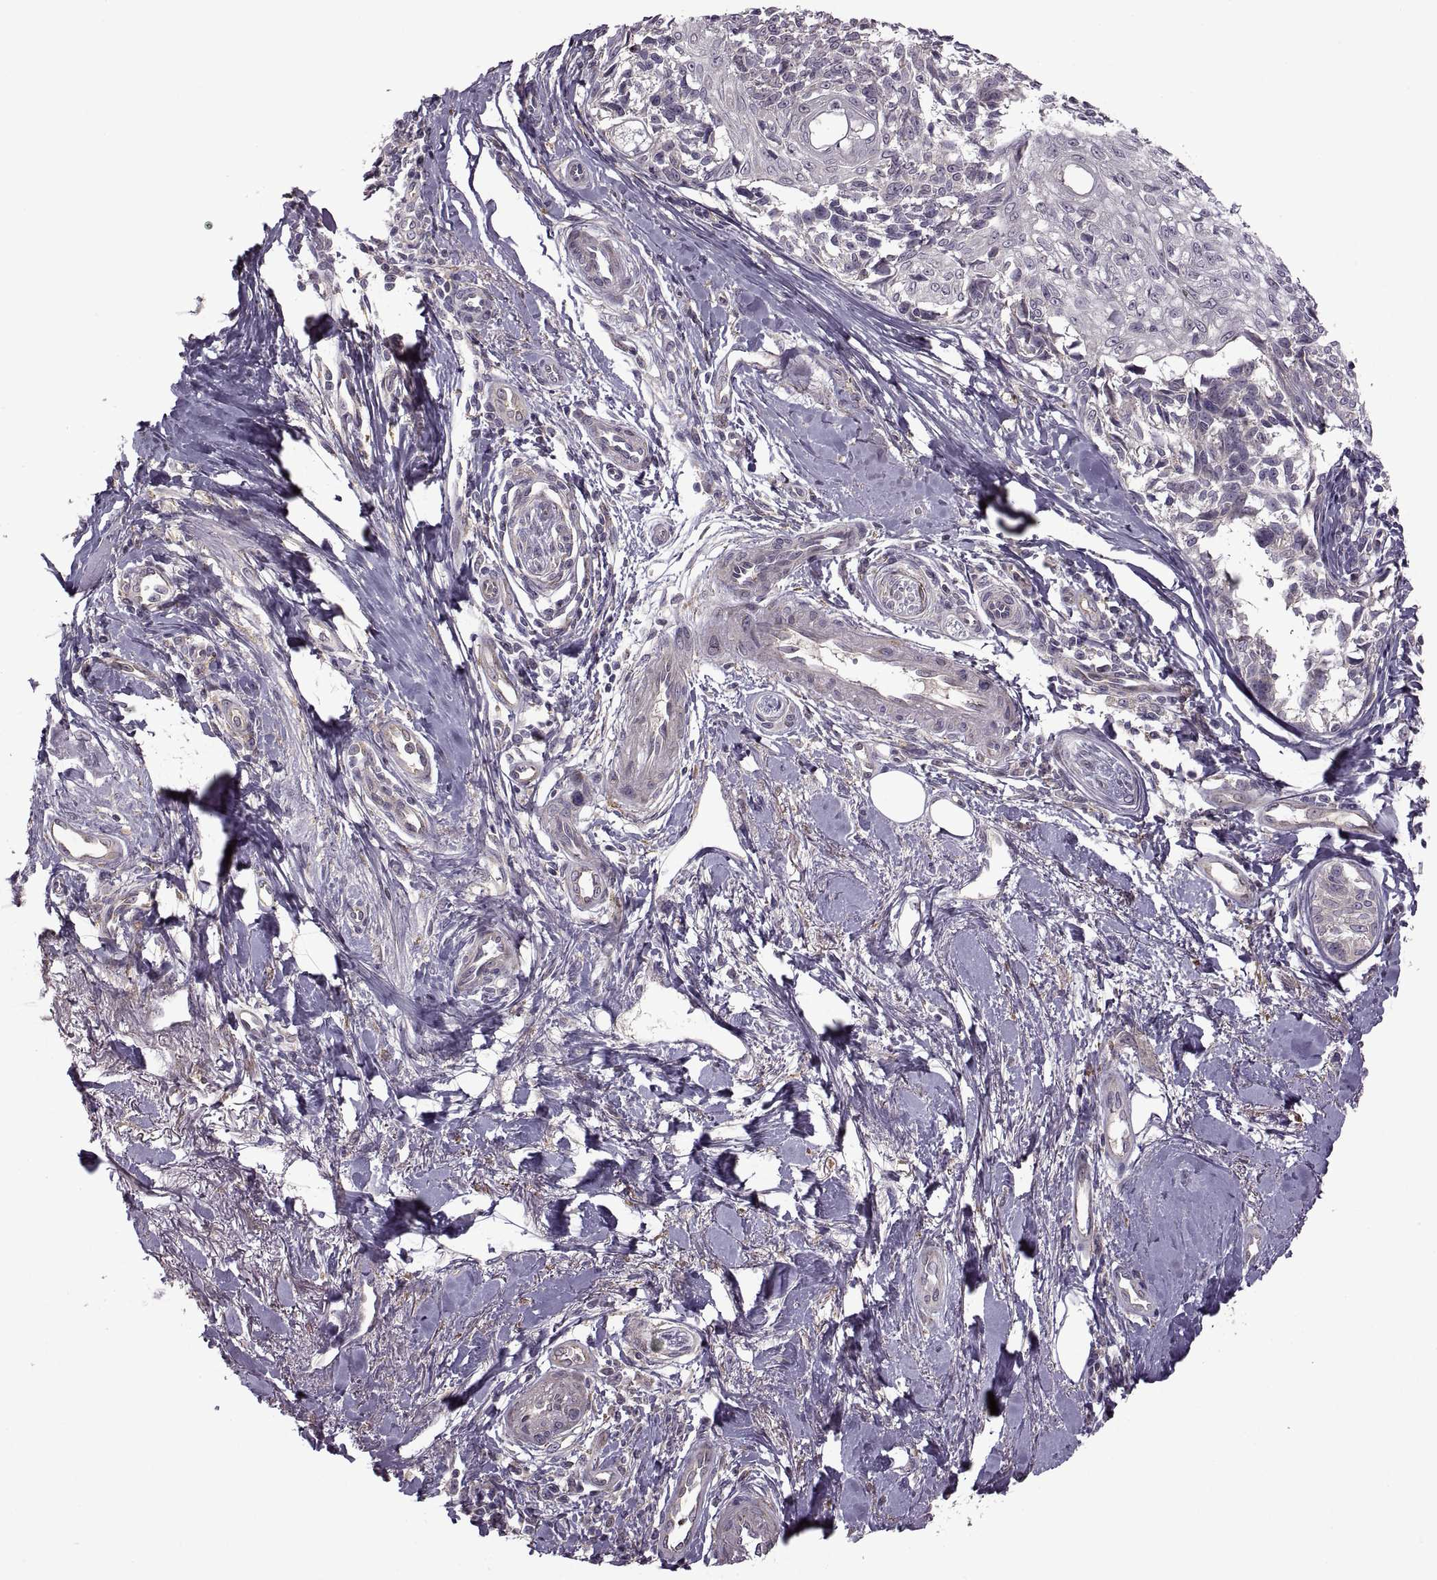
{"staining": {"intensity": "negative", "quantity": "none", "location": "none"}, "tissue": "melanoma", "cell_type": "Tumor cells", "image_type": "cancer", "snomed": [{"axis": "morphology", "description": "Malignant melanoma, NOS"}, {"axis": "topography", "description": "Skin"}], "caption": "DAB (3,3'-diaminobenzidine) immunohistochemical staining of melanoma reveals no significant expression in tumor cells.", "gene": "PIERCE1", "patient": {"sex": "female", "age": 86}}